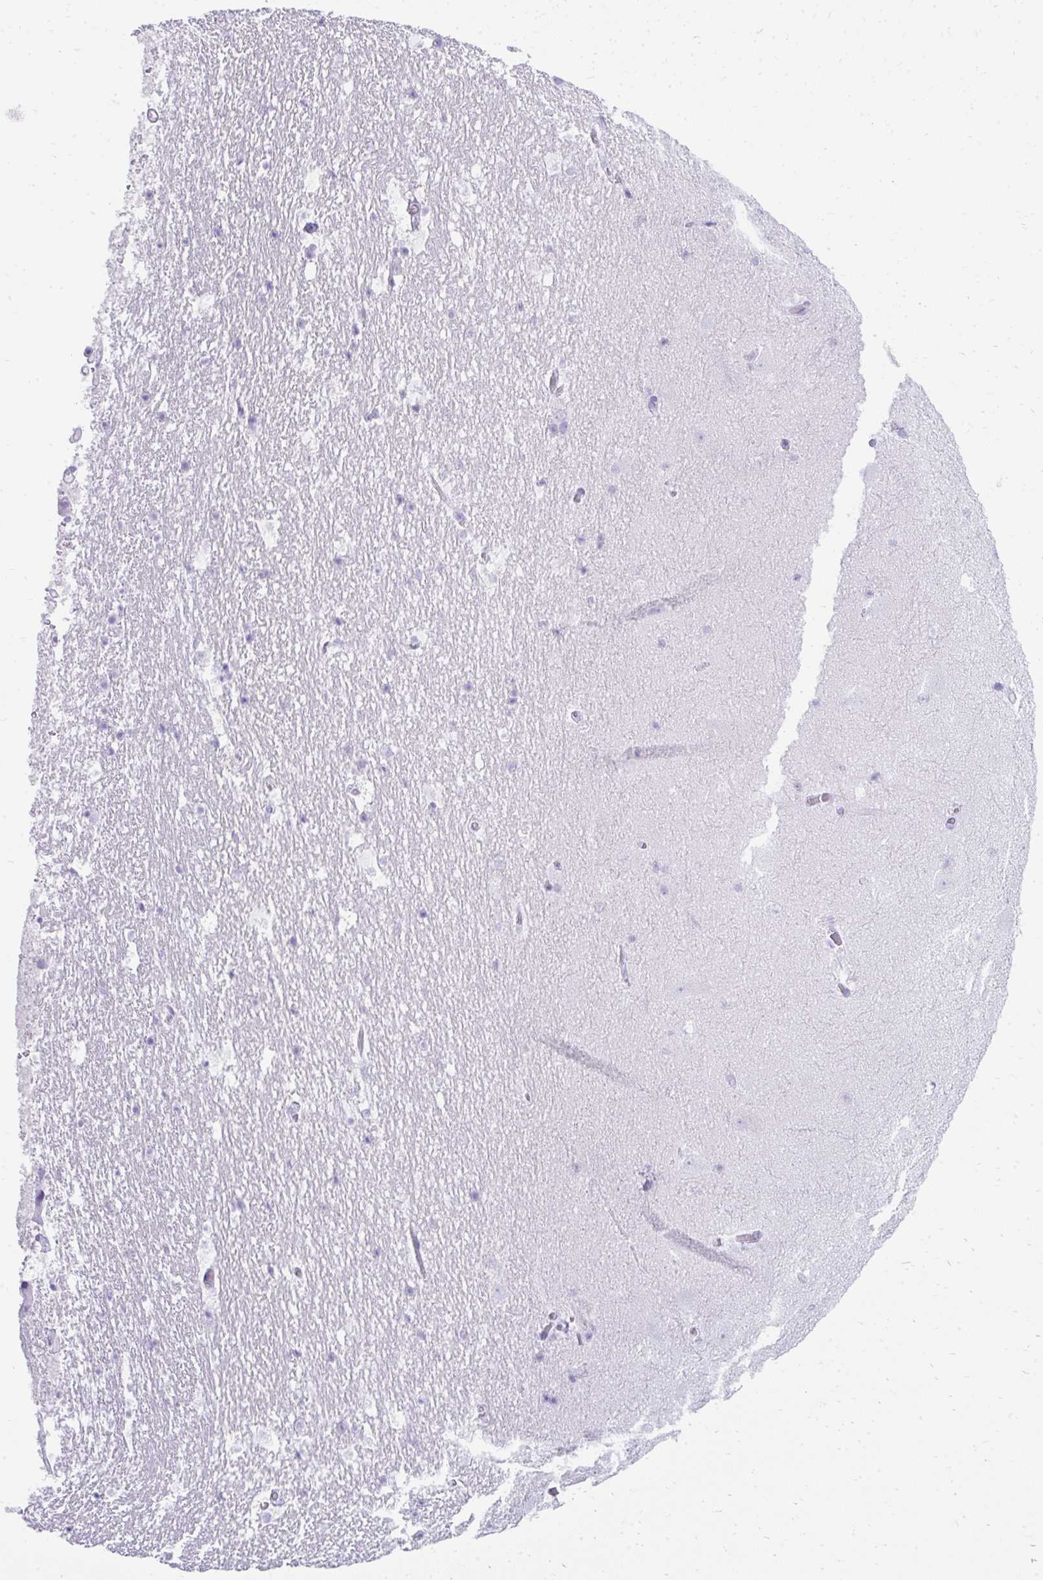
{"staining": {"intensity": "negative", "quantity": "none", "location": "none"}, "tissue": "hippocampus", "cell_type": "Glial cells", "image_type": "normal", "snomed": [{"axis": "morphology", "description": "Normal tissue, NOS"}, {"axis": "topography", "description": "Hippocampus"}], "caption": "DAB (3,3'-diaminobenzidine) immunohistochemical staining of unremarkable human hippocampus shows no significant expression in glial cells.", "gene": "TNNT1", "patient": {"sex": "female", "age": 42}}